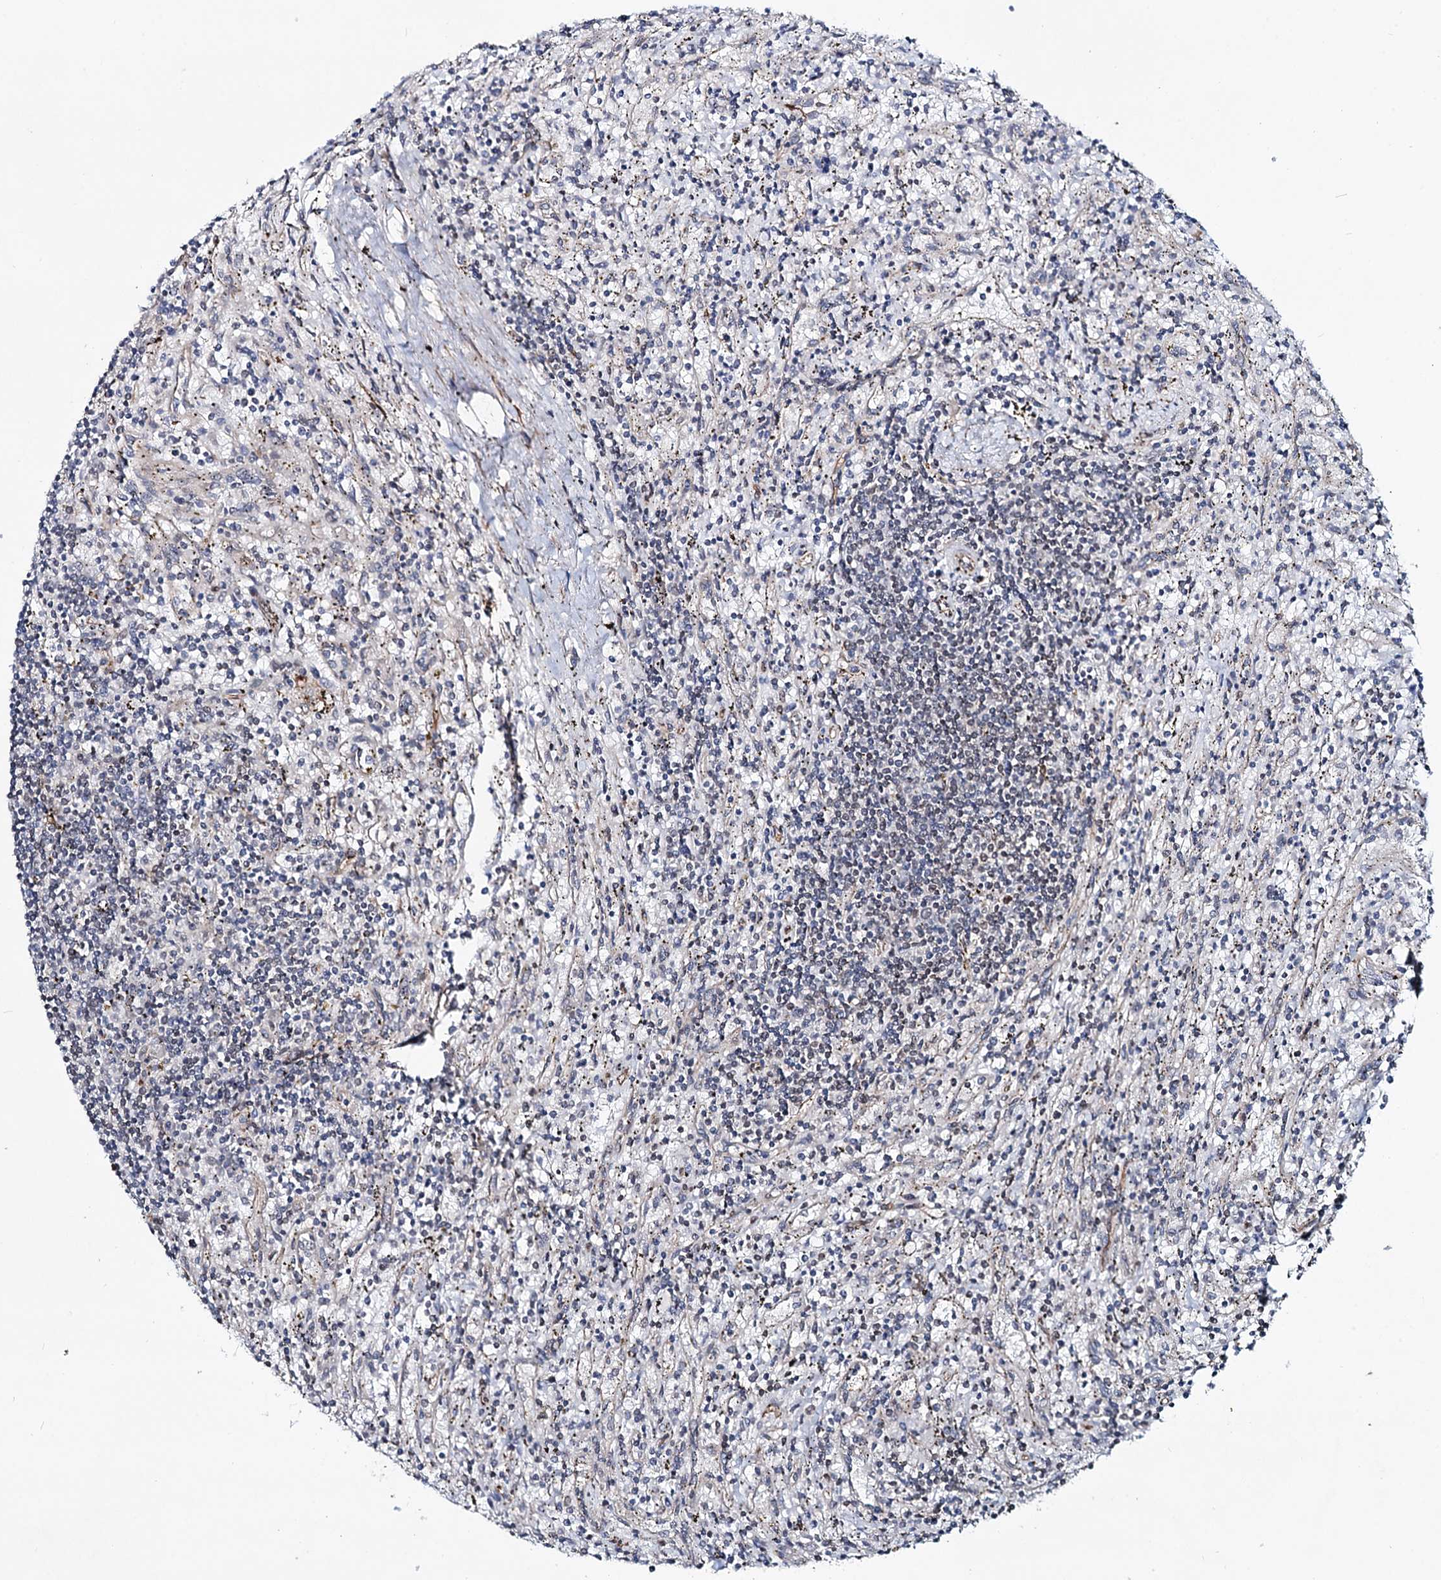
{"staining": {"intensity": "negative", "quantity": "none", "location": "none"}, "tissue": "lymphoma", "cell_type": "Tumor cells", "image_type": "cancer", "snomed": [{"axis": "morphology", "description": "Malignant lymphoma, non-Hodgkin's type, Low grade"}, {"axis": "topography", "description": "Spleen"}], "caption": "Tumor cells are negative for protein expression in human low-grade malignant lymphoma, non-Hodgkin's type.", "gene": "RNF6", "patient": {"sex": "male", "age": 76}}